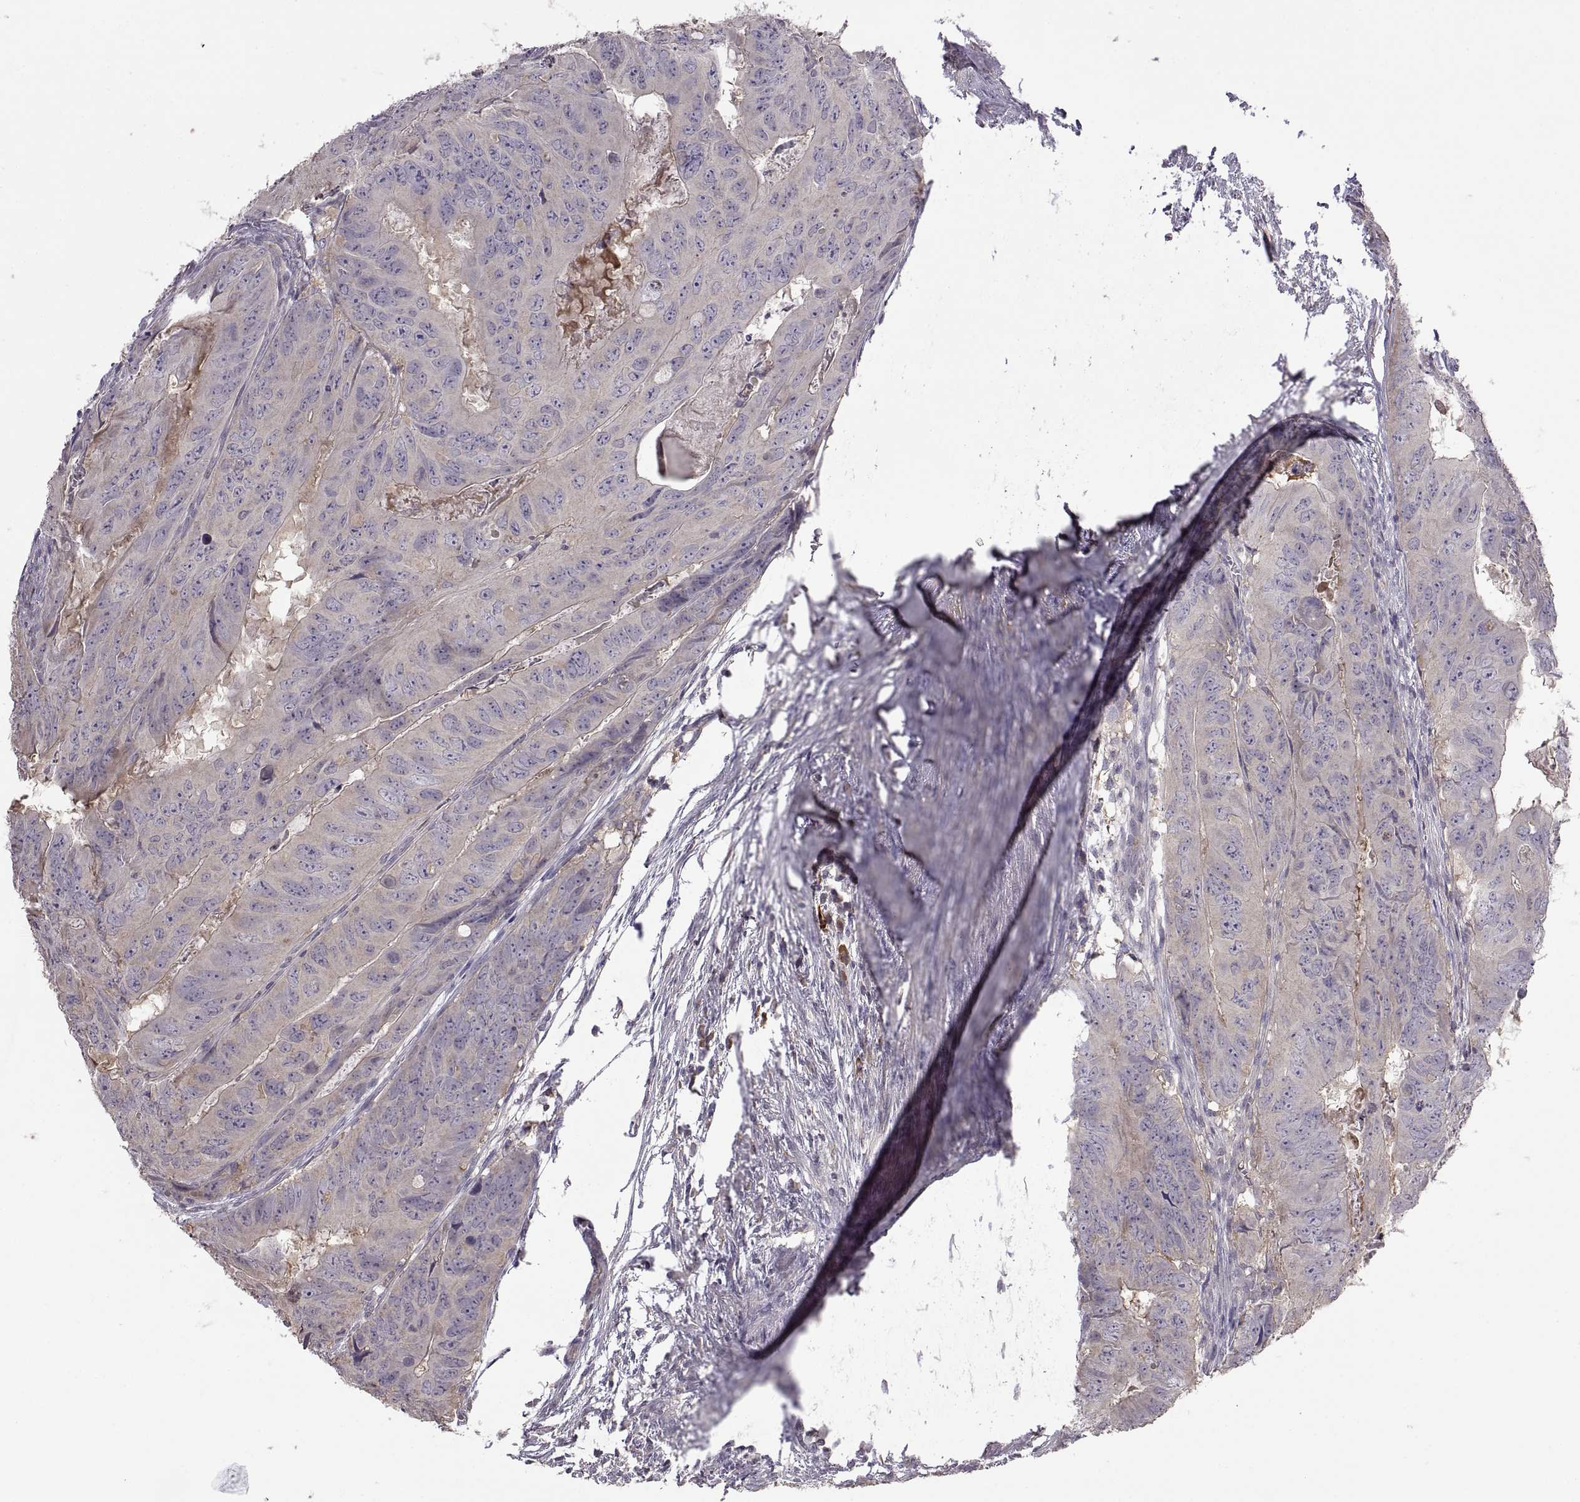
{"staining": {"intensity": "negative", "quantity": "none", "location": "none"}, "tissue": "colorectal cancer", "cell_type": "Tumor cells", "image_type": "cancer", "snomed": [{"axis": "morphology", "description": "Adenocarcinoma, NOS"}, {"axis": "topography", "description": "Colon"}], "caption": "The immunohistochemistry (IHC) image has no significant expression in tumor cells of colorectal cancer tissue. (Stains: DAB IHC with hematoxylin counter stain, Microscopy: brightfield microscopy at high magnification).", "gene": "NMNAT2", "patient": {"sex": "male", "age": 79}}